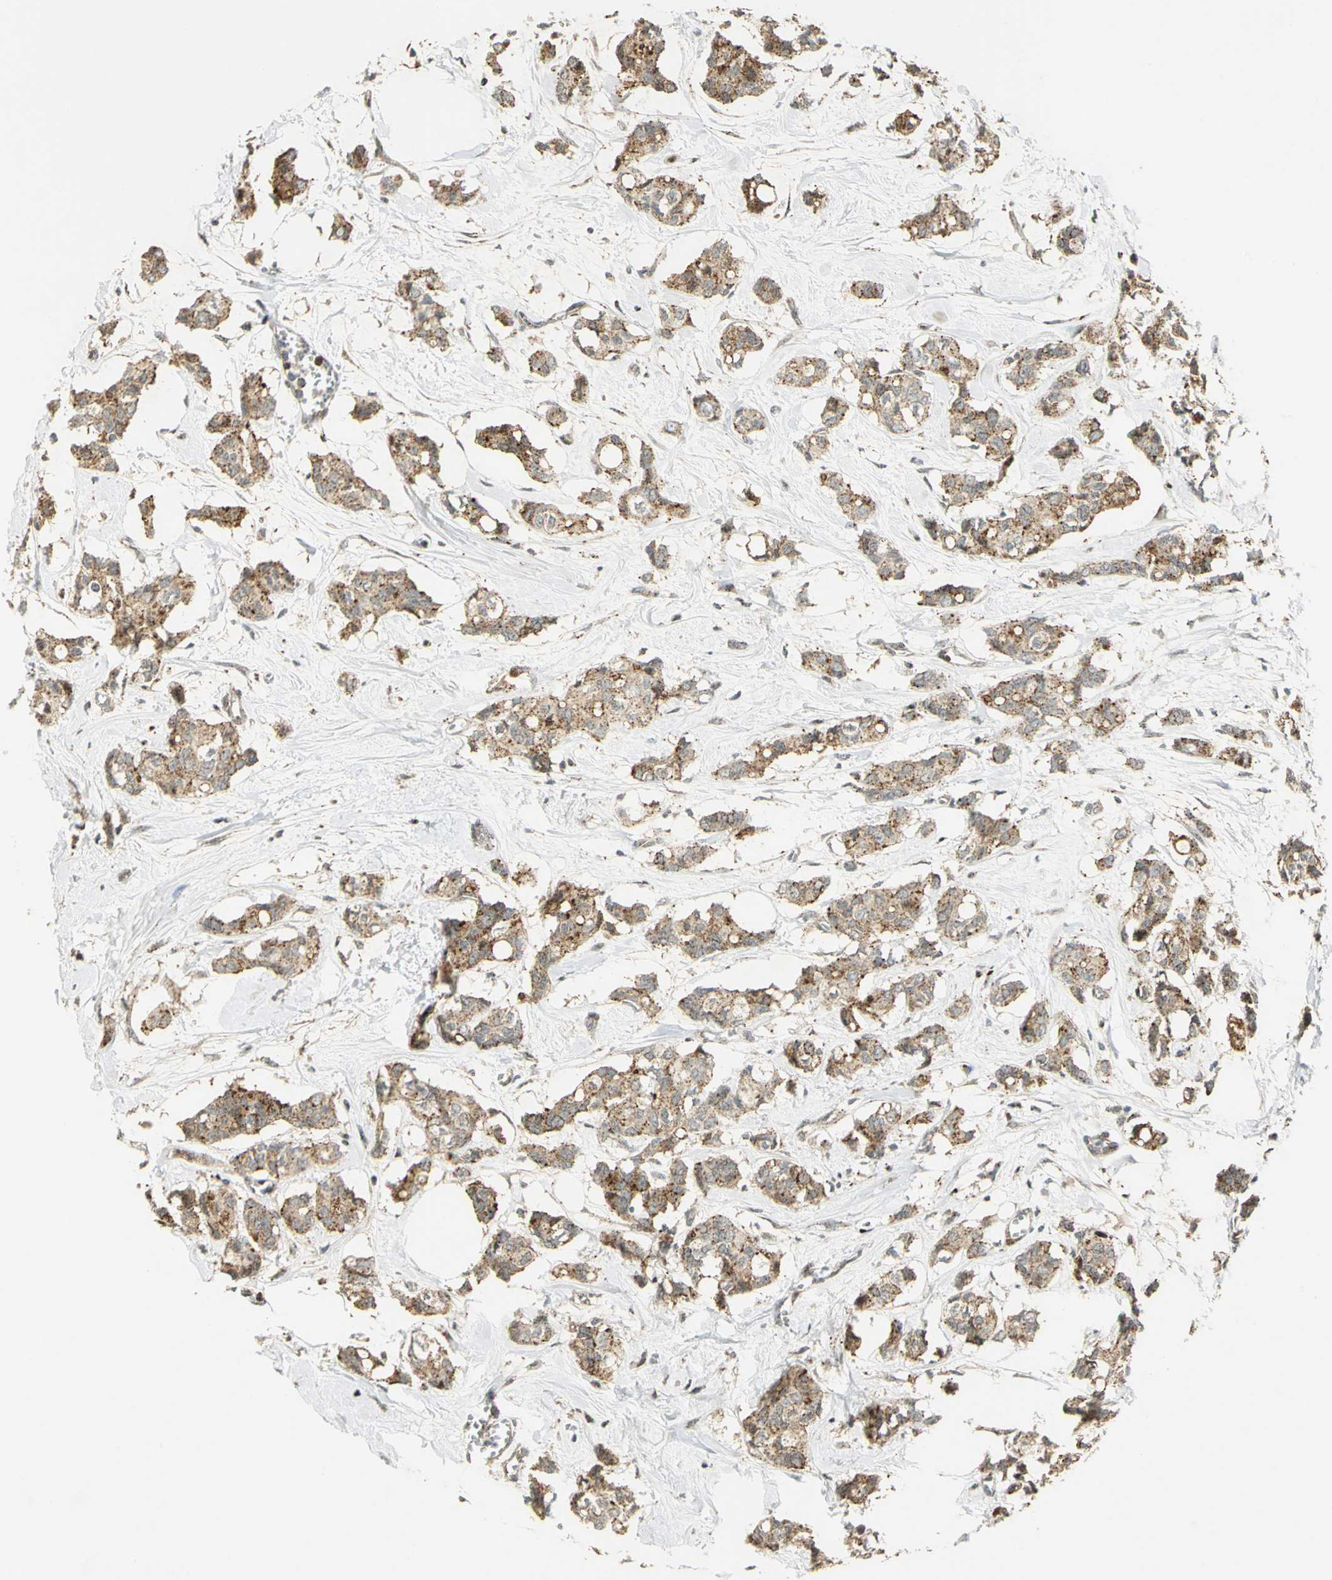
{"staining": {"intensity": "moderate", "quantity": ">75%", "location": "cytoplasmic/membranous"}, "tissue": "breast cancer", "cell_type": "Tumor cells", "image_type": "cancer", "snomed": [{"axis": "morphology", "description": "Duct carcinoma"}, {"axis": "topography", "description": "Breast"}], "caption": "Tumor cells display medium levels of moderate cytoplasmic/membranous expression in about >75% of cells in breast intraductal carcinoma. (DAB = brown stain, brightfield microscopy at high magnification).", "gene": "ATP6V1A", "patient": {"sex": "female", "age": 84}}